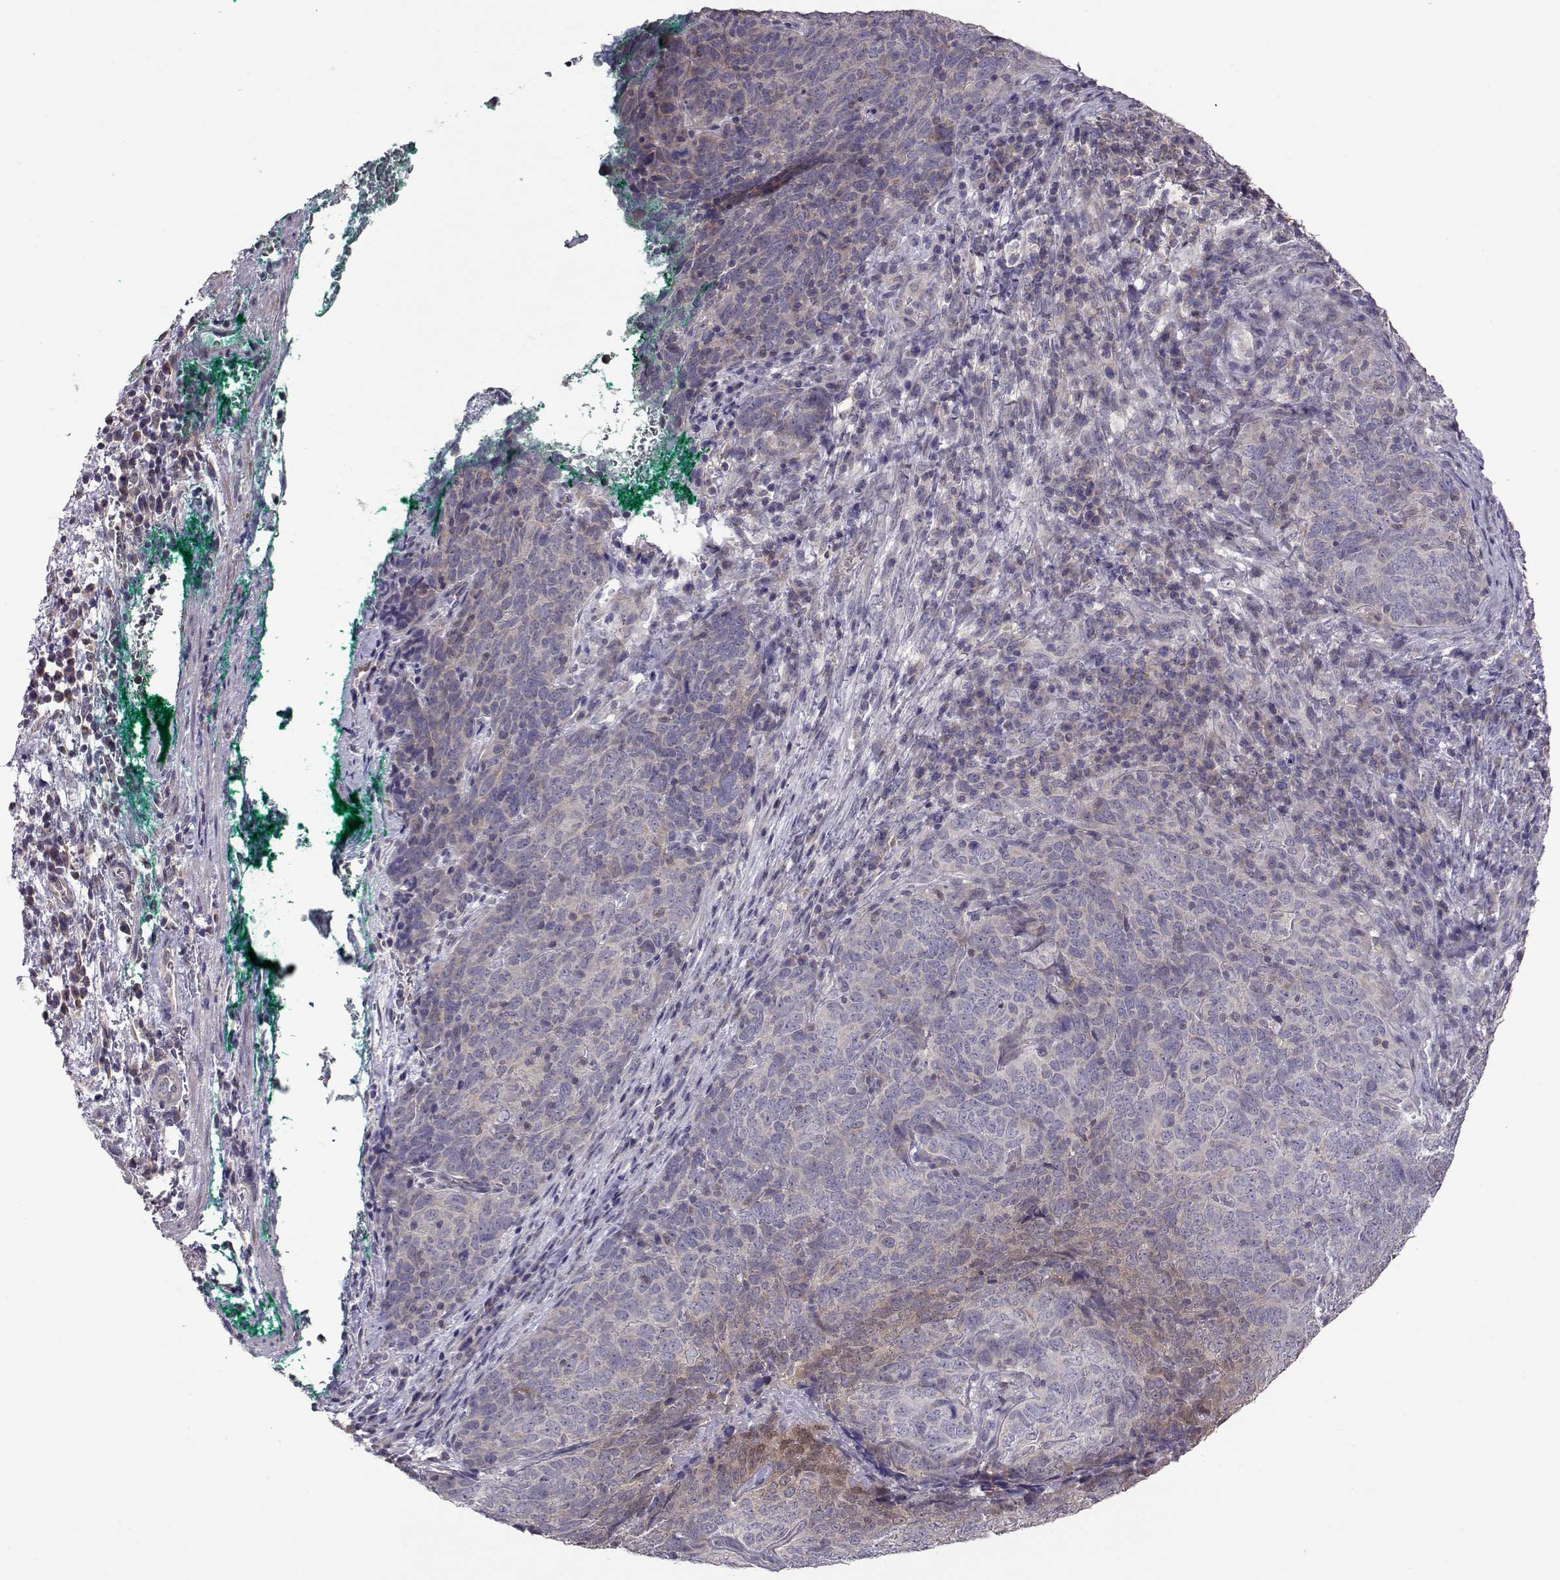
{"staining": {"intensity": "weak", "quantity": "<25%", "location": "cytoplasmic/membranous,nuclear"}, "tissue": "skin cancer", "cell_type": "Tumor cells", "image_type": "cancer", "snomed": [{"axis": "morphology", "description": "Squamous cell carcinoma, NOS"}, {"axis": "topography", "description": "Skin"}, {"axis": "topography", "description": "Anal"}], "caption": "Protein analysis of skin cancer (squamous cell carcinoma) shows no significant staining in tumor cells.", "gene": "NCAM2", "patient": {"sex": "female", "age": 51}}